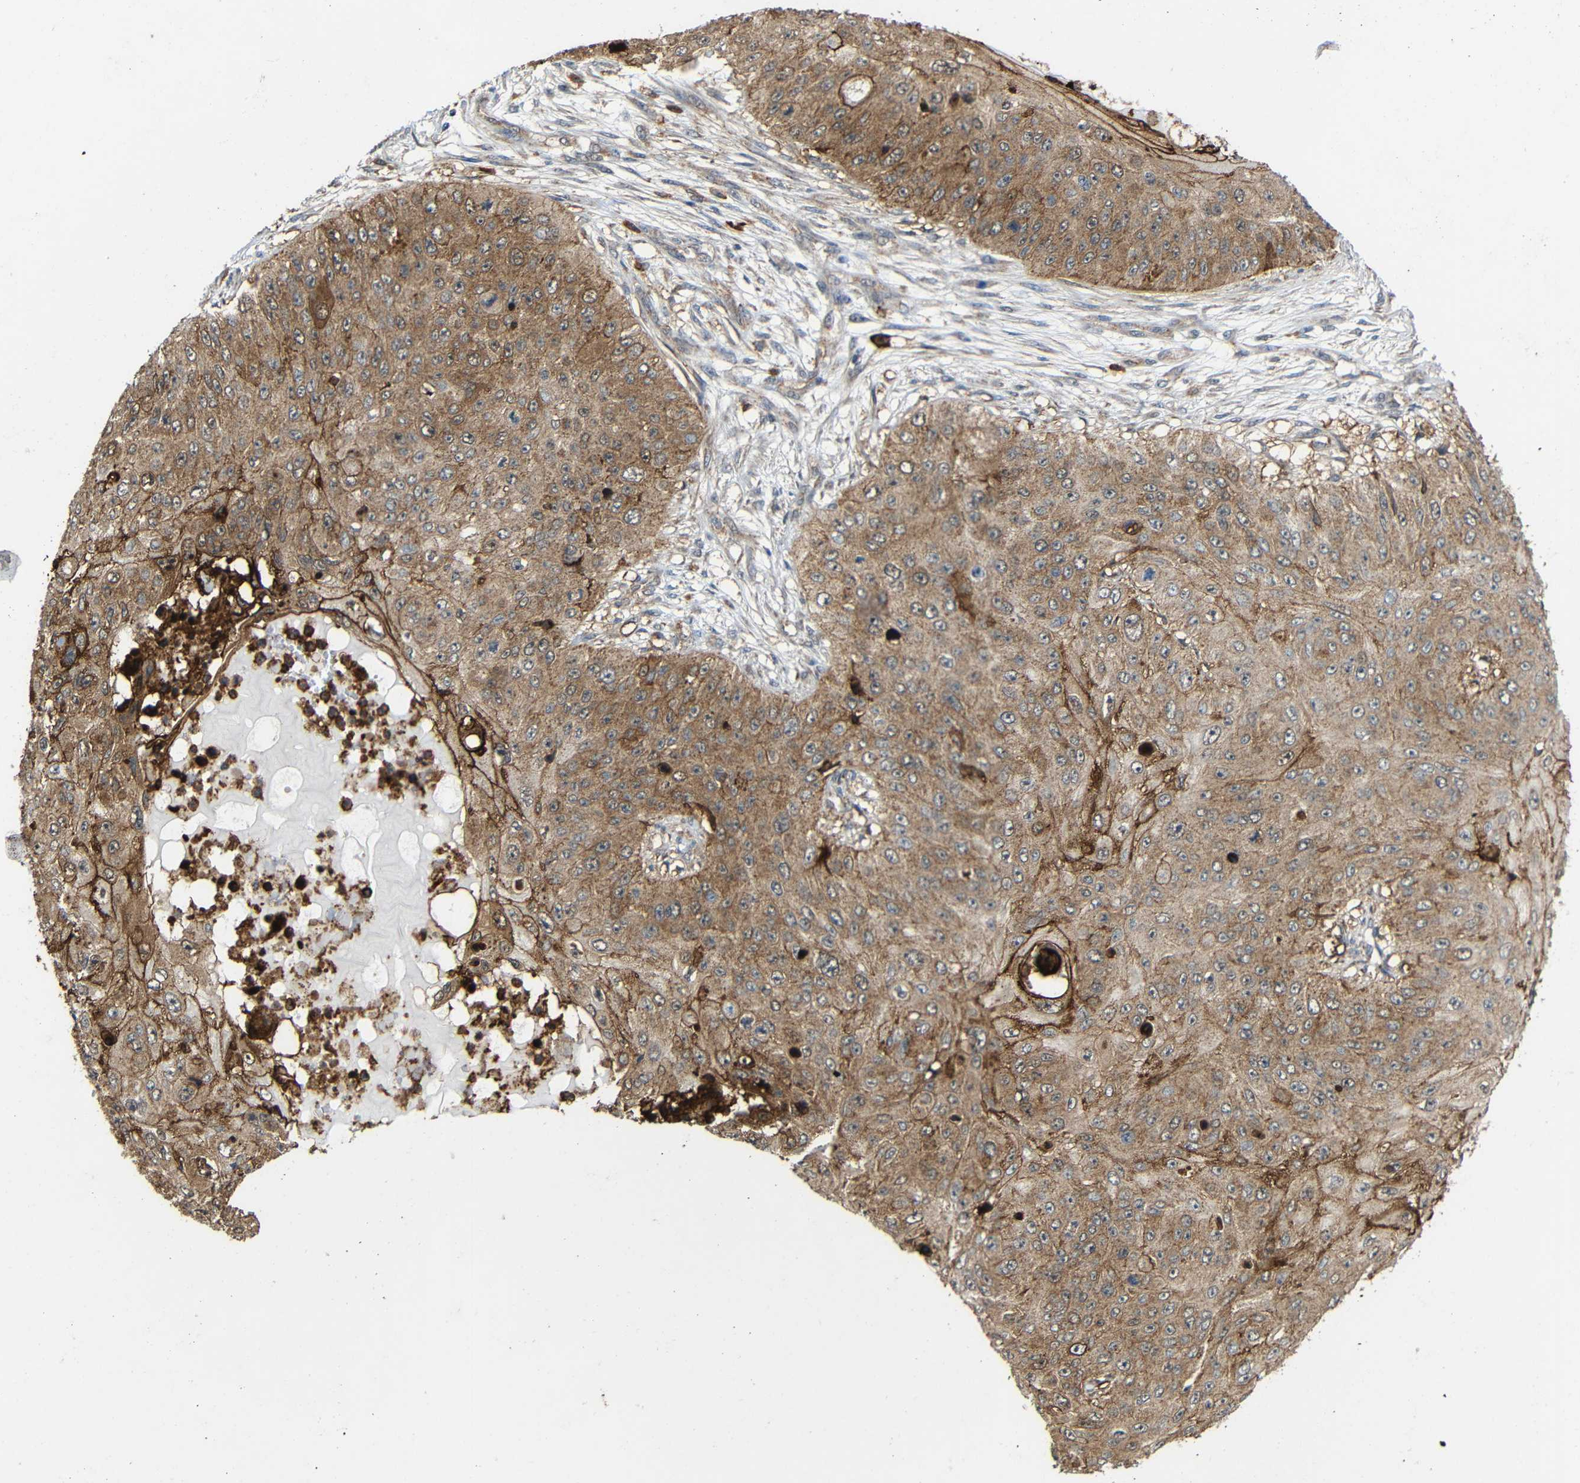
{"staining": {"intensity": "moderate", "quantity": ">75%", "location": "cytoplasmic/membranous"}, "tissue": "skin cancer", "cell_type": "Tumor cells", "image_type": "cancer", "snomed": [{"axis": "morphology", "description": "Squamous cell carcinoma, NOS"}, {"axis": "topography", "description": "Skin"}], "caption": "IHC (DAB (3,3'-diaminobenzidine)) staining of squamous cell carcinoma (skin) reveals moderate cytoplasmic/membranous protein staining in about >75% of tumor cells.", "gene": "C1GALT1", "patient": {"sex": "female", "age": 80}}